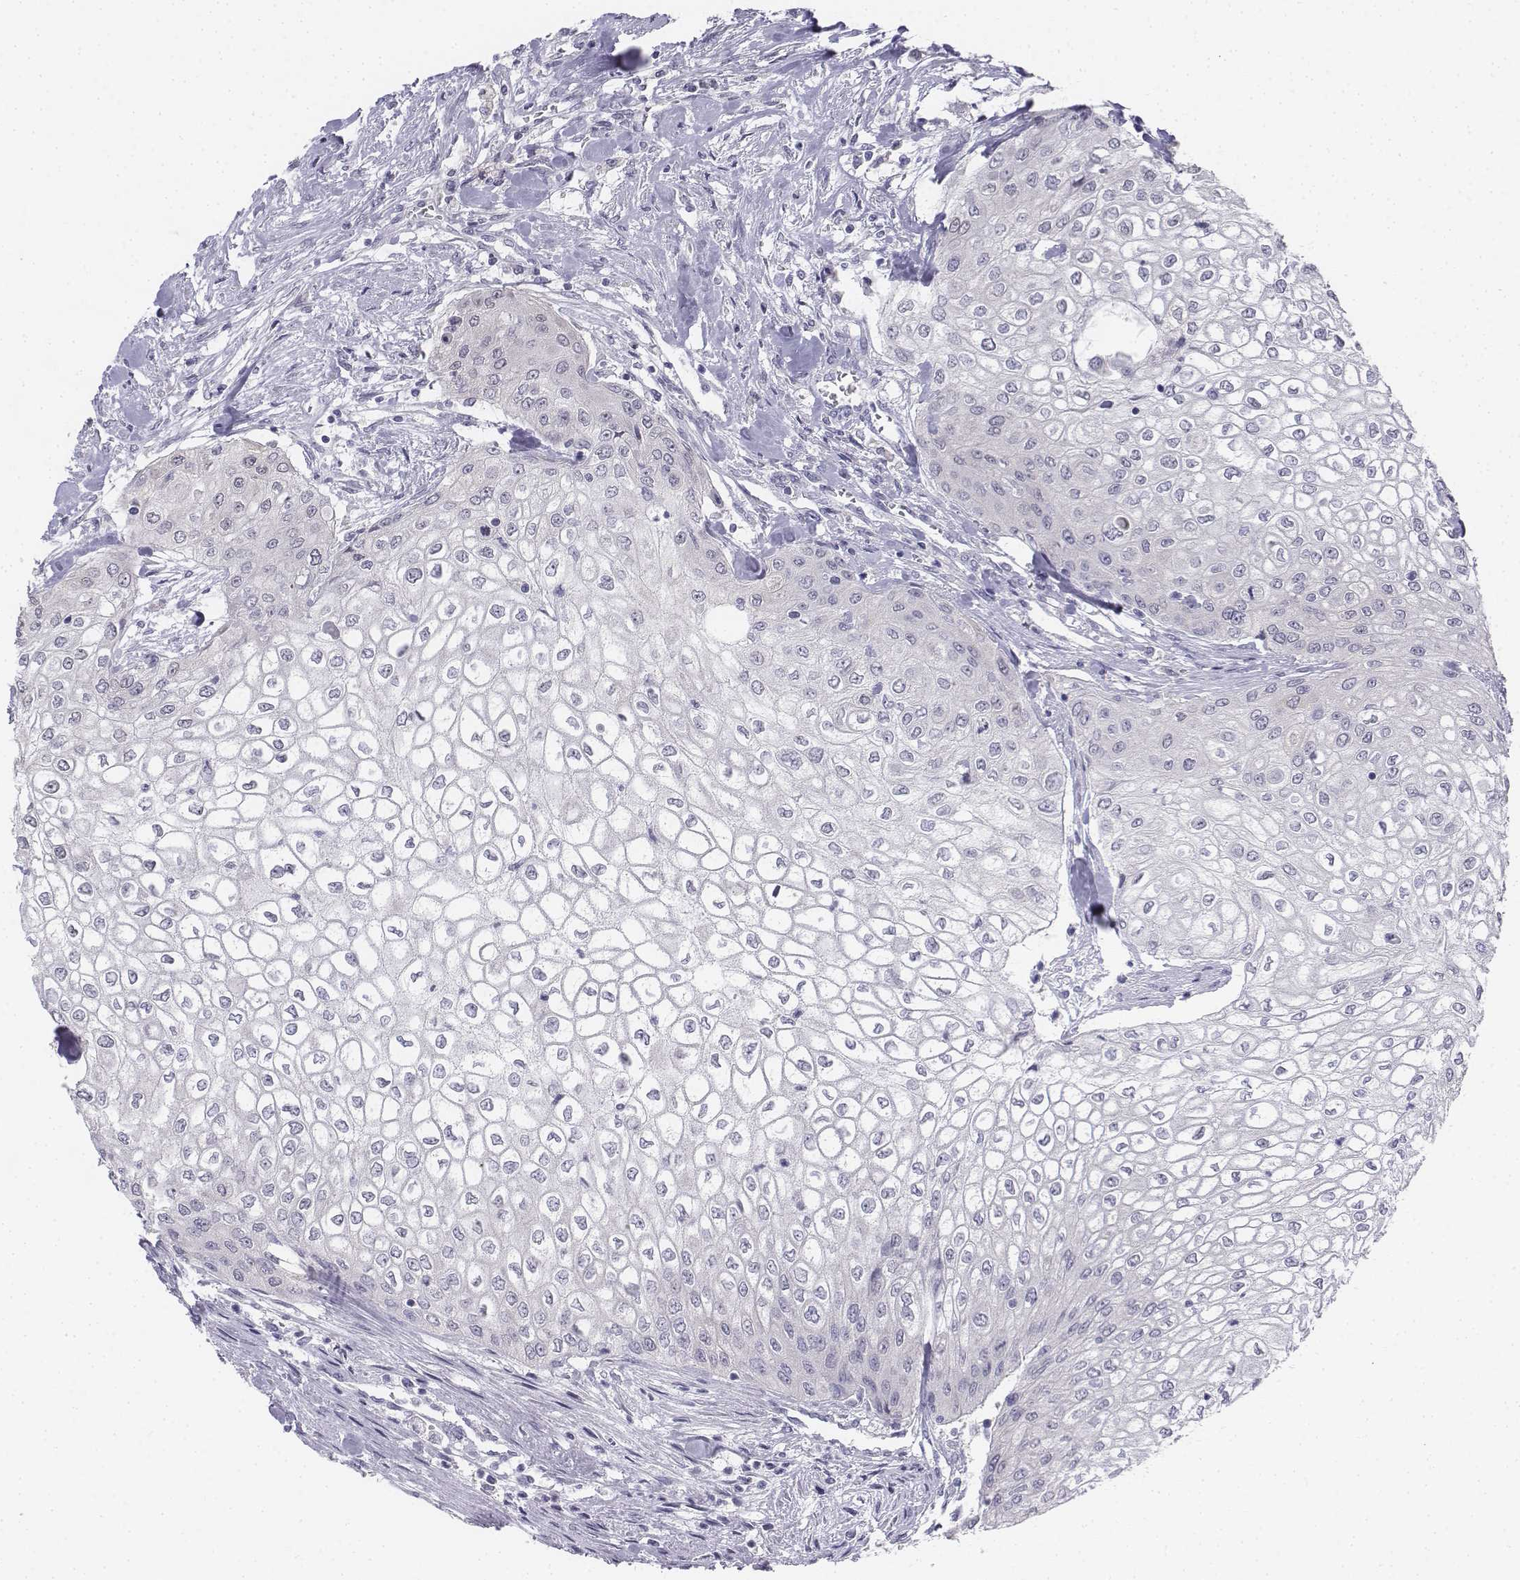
{"staining": {"intensity": "negative", "quantity": "none", "location": "none"}, "tissue": "urothelial cancer", "cell_type": "Tumor cells", "image_type": "cancer", "snomed": [{"axis": "morphology", "description": "Urothelial carcinoma, High grade"}, {"axis": "topography", "description": "Urinary bladder"}], "caption": "Tumor cells show no significant protein positivity in urothelial cancer.", "gene": "PENK", "patient": {"sex": "male", "age": 62}}